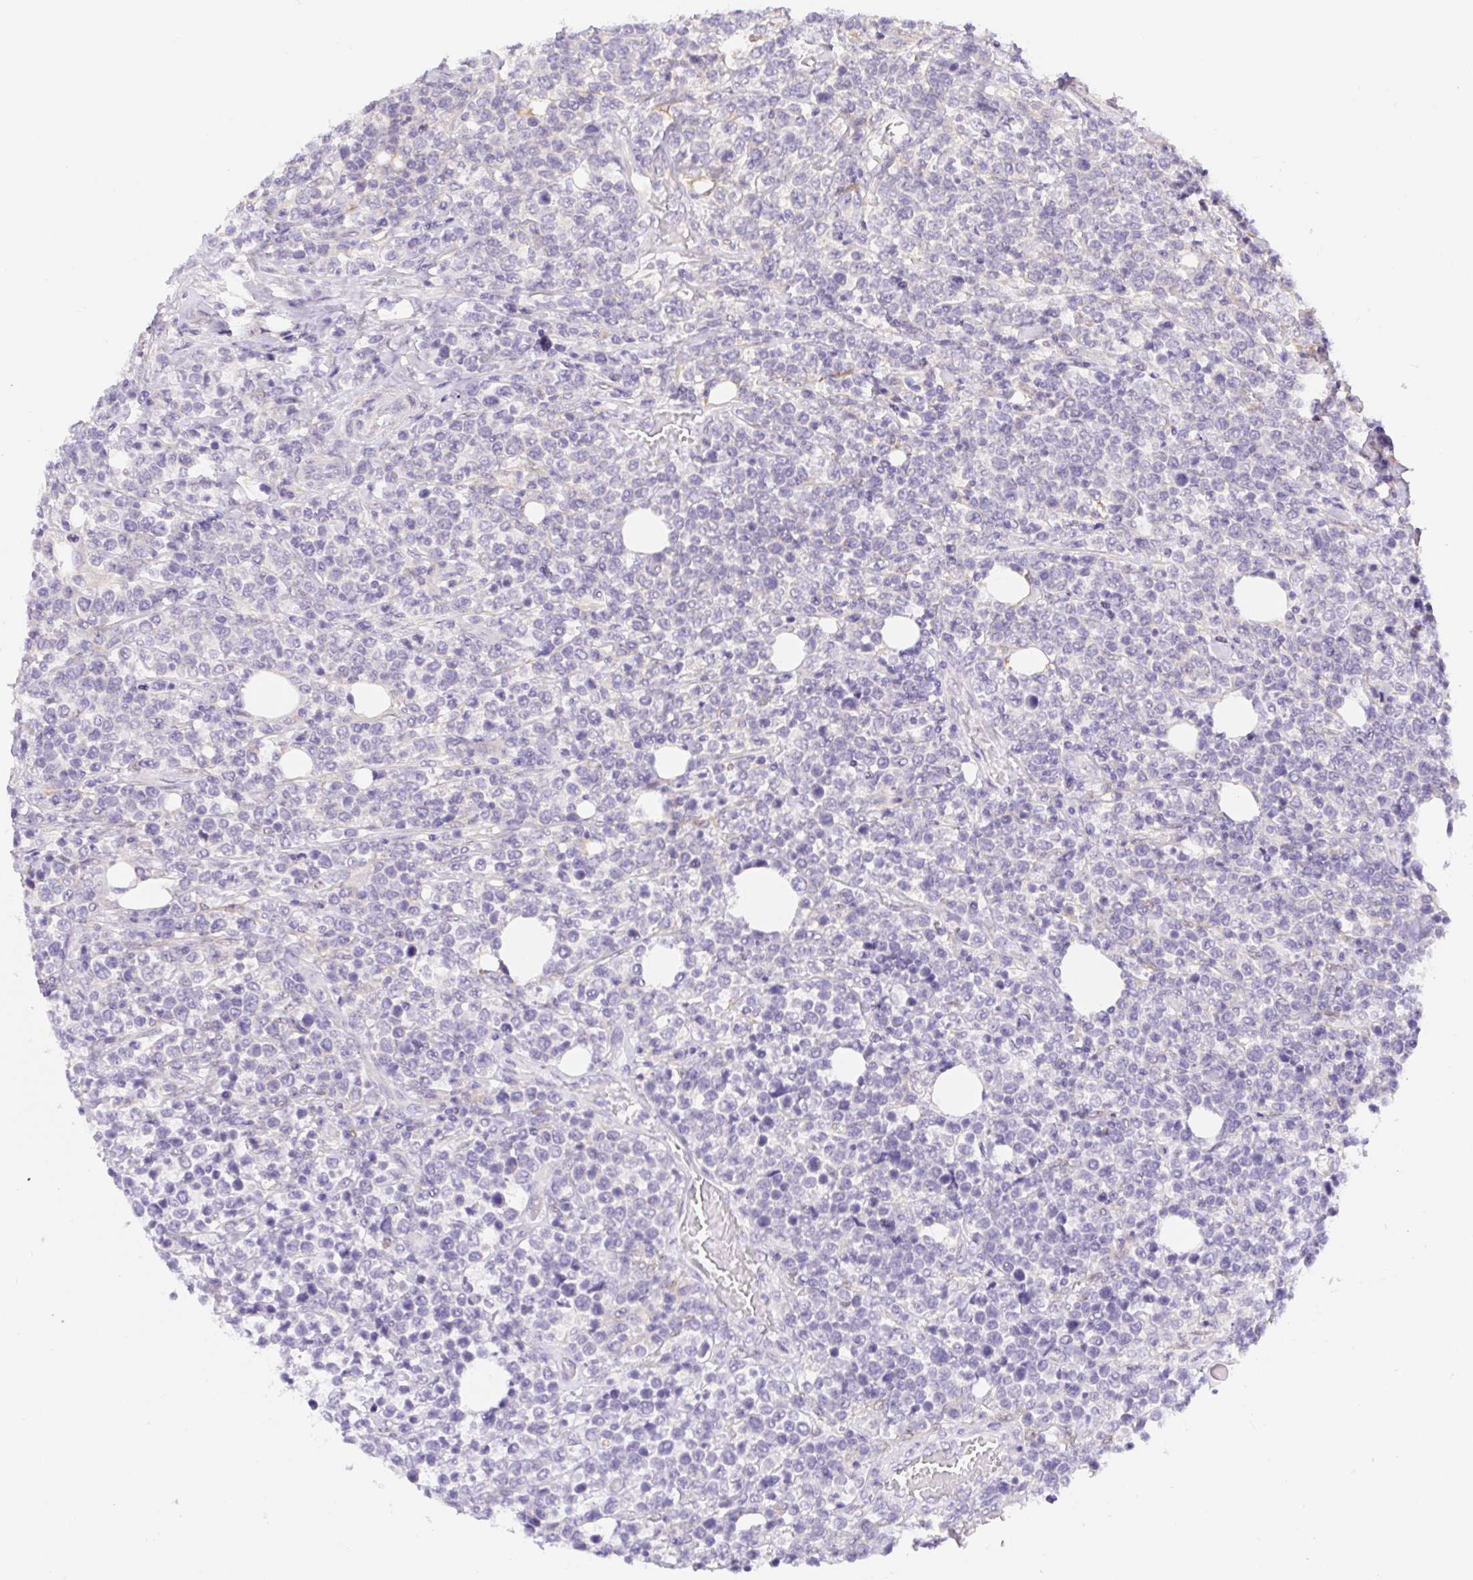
{"staining": {"intensity": "negative", "quantity": "none", "location": "none"}, "tissue": "lymphoma", "cell_type": "Tumor cells", "image_type": "cancer", "snomed": [{"axis": "morphology", "description": "Malignant lymphoma, non-Hodgkin's type, High grade"}, {"axis": "topography", "description": "Soft tissue"}], "caption": "This is an immunohistochemistry (IHC) image of high-grade malignant lymphoma, non-Hodgkin's type. There is no positivity in tumor cells.", "gene": "DYNC2LI1", "patient": {"sex": "female", "age": 56}}